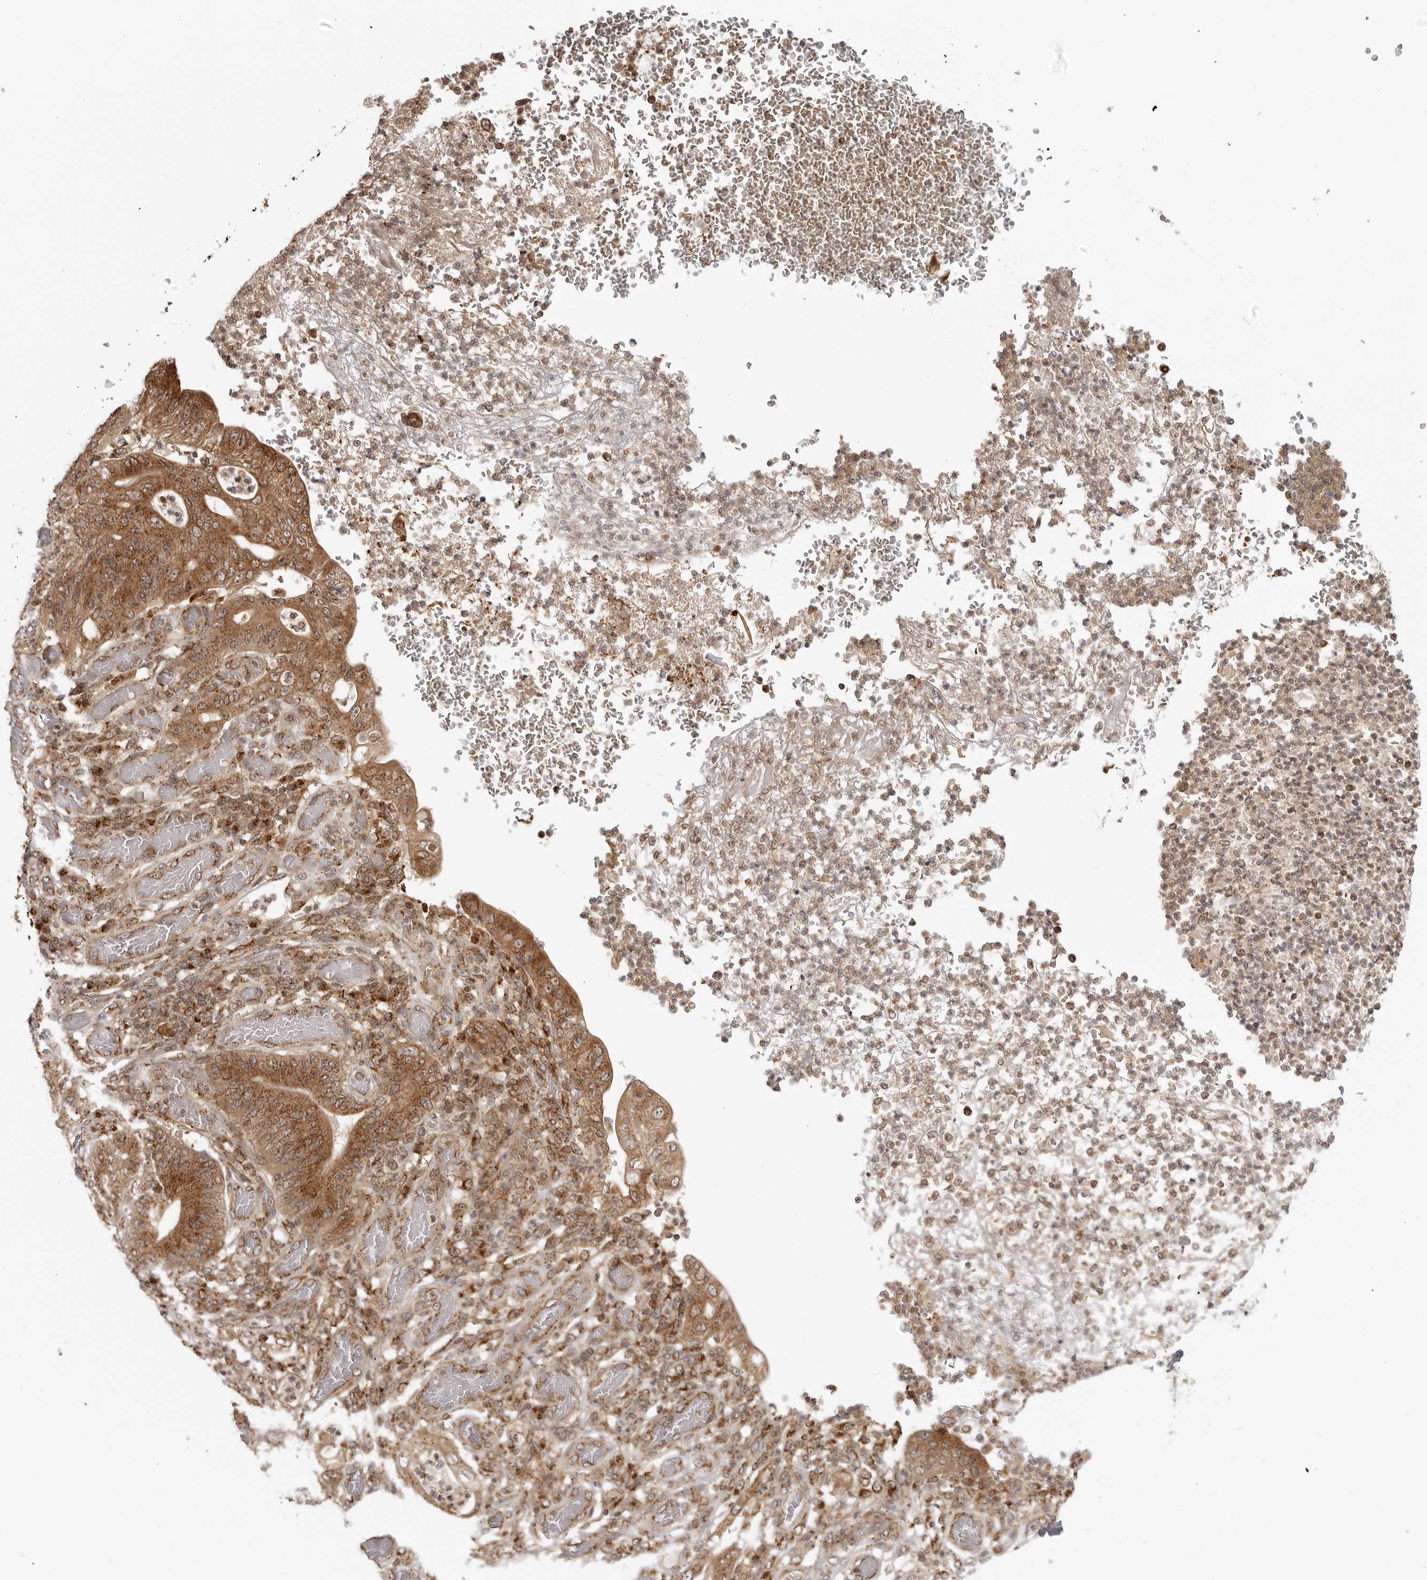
{"staining": {"intensity": "moderate", "quantity": ">75%", "location": "cytoplasmic/membranous"}, "tissue": "stomach cancer", "cell_type": "Tumor cells", "image_type": "cancer", "snomed": [{"axis": "morphology", "description": "Adenocarcinoma, NOS"}, {"axis": "topography", "description": "Stomach"}], "caption": "Protein expression analysis of human stomach adenocarcinoma reveals moderate cytoplasmic/membranous expression in approximately >75% of tumor cells.", "gene": "COPA", "patient": {"sex": "female", "age": 73}}